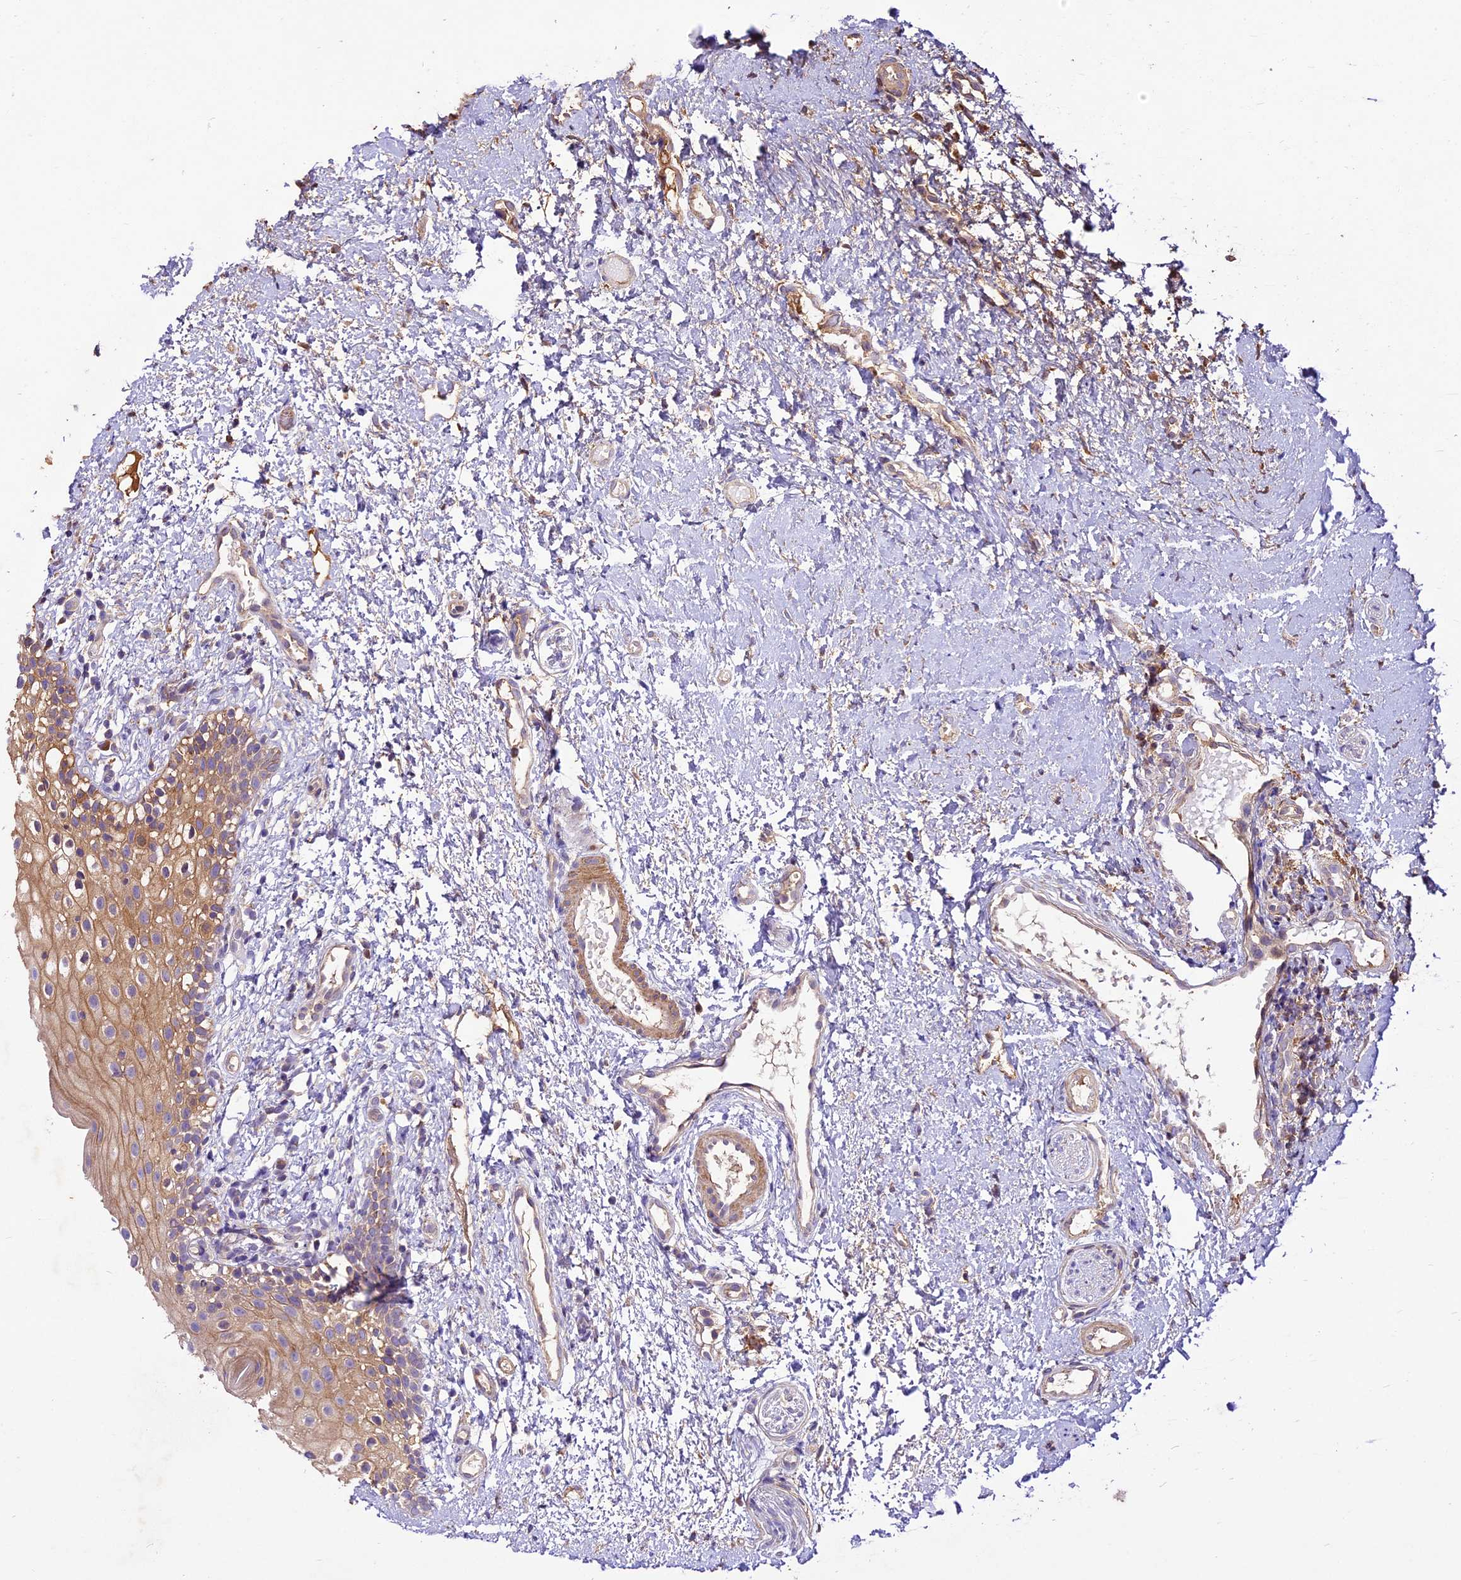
{"staining": {"intensity": "moderate", "quantity": ">75%", "location": "cytoplasmic/membranous"}, "tissue": "oral mucosa", "cell_type": "Squamous epithelial cells", "image_type": "normal", "snomed": [{"axis": "morphology", "description": "Normal tissue, NOS"}, {"axis": "topography", "description": "Oral tissue"}], "caption": "High-power microscopy captured an immunohistochemistry micrograph of benign oral mucosa, revealing moderate cytoplasmic/membranous staining in approximately >75% of squamous epithelial cells. (DAB = brown stain, brightfield microscopy at high magnification).", "gene": "CRLF1", "patient": {"sex": "female", "age": 13}}